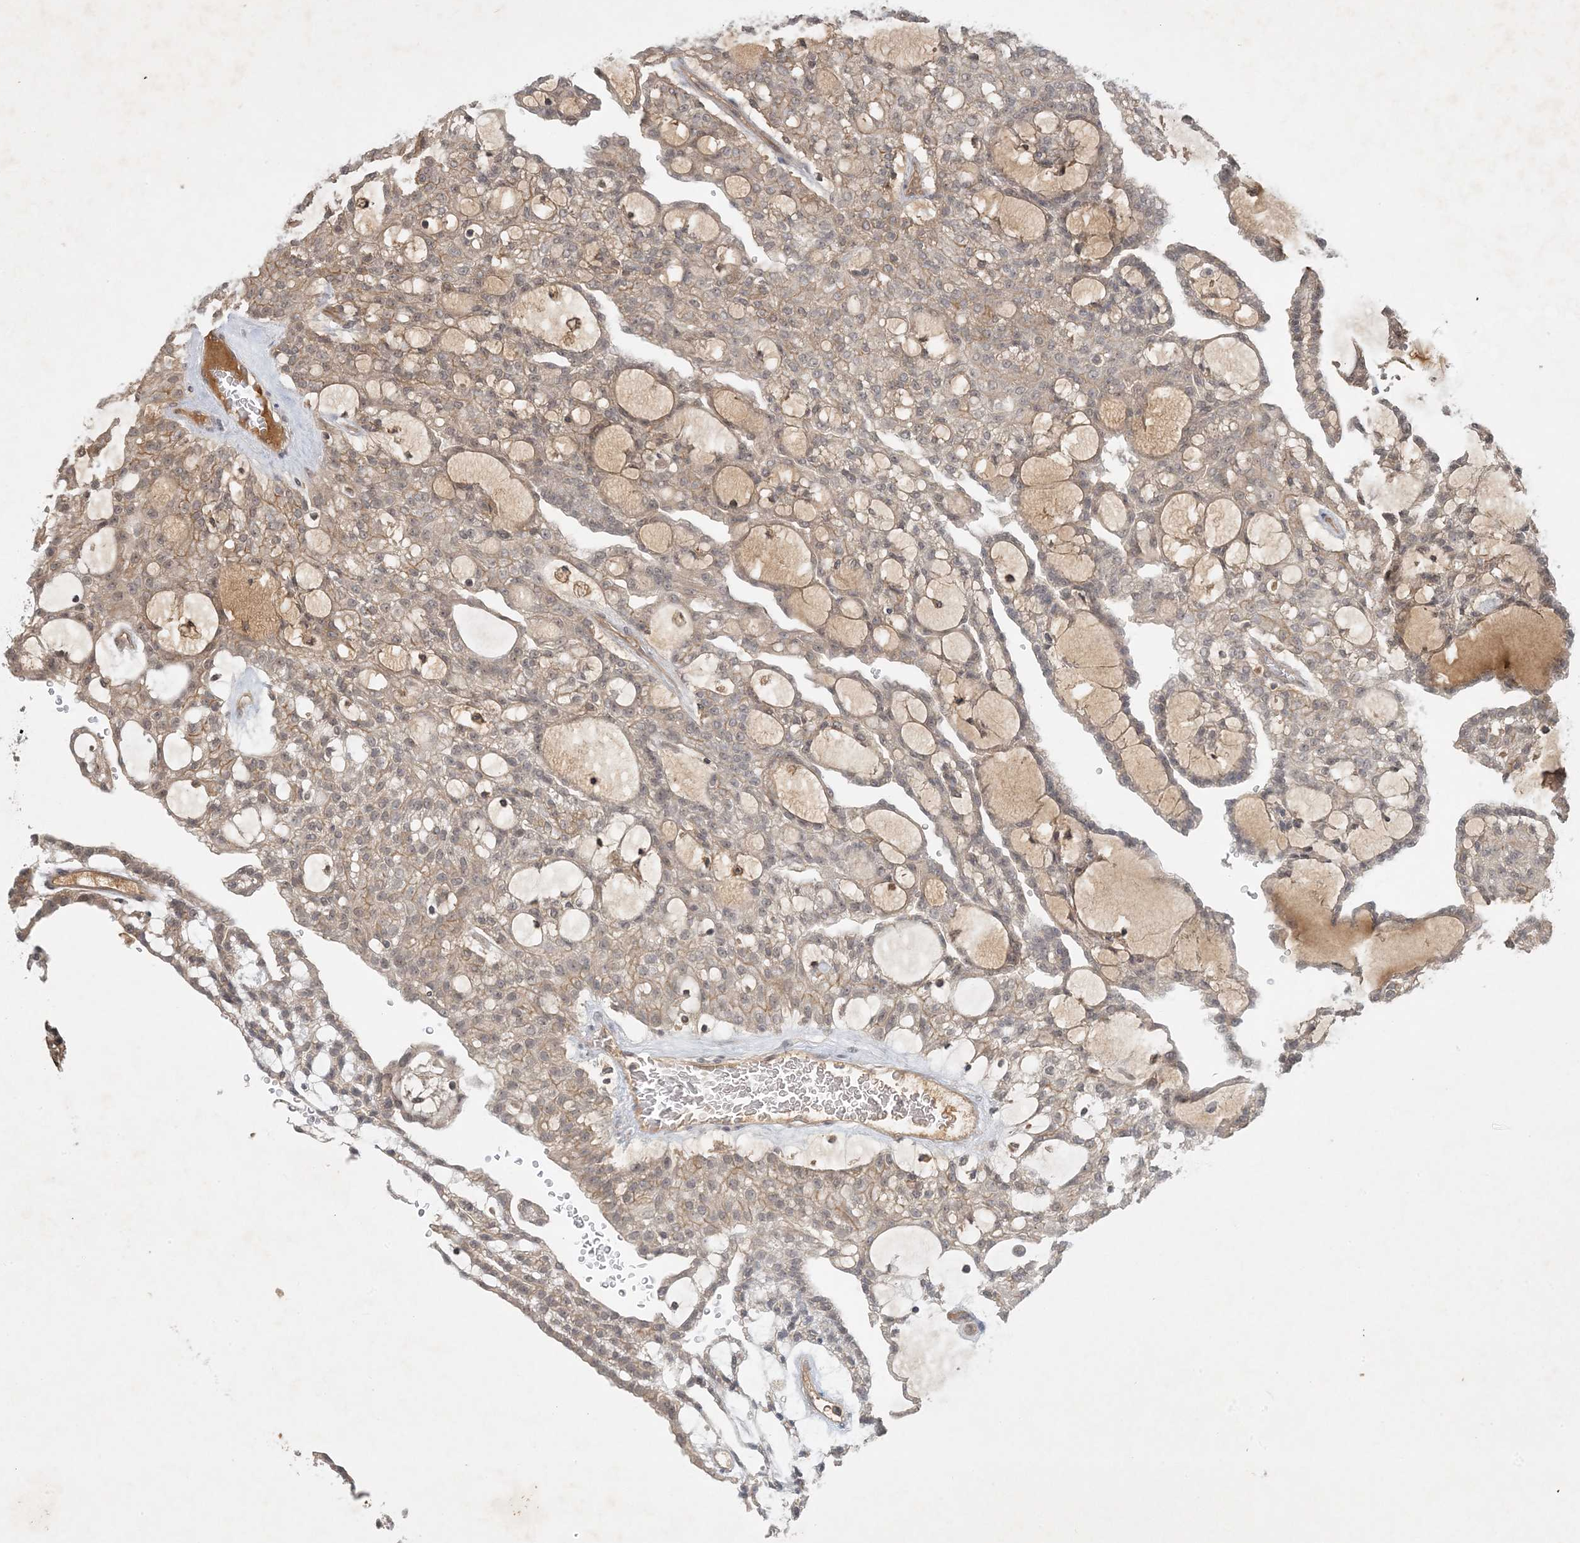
{"staining": {"intensity": "negative", "quantity": "none", "location": "none"}, "tissue": "renal cancer", "cell_type": "Tumor cells", "image_type": "cancer", "snomed": [{"axis": "morphology", "description": "Adenocarcinoma, NOS"}, {"axis": "topography", "description": "Kidney"}], "caption": "IHC photomicrograph of neoplastic tissue: renal adenocarcinoma stained with DAB (3,3'-diaminobenzidine) exhibits no significant protein expression in tumor cells. (DAB immunohistochemistry with hematoxylin counter stain).", "gene": "ZCCHC4", "patient": {"sex": "male", "age": 63}}